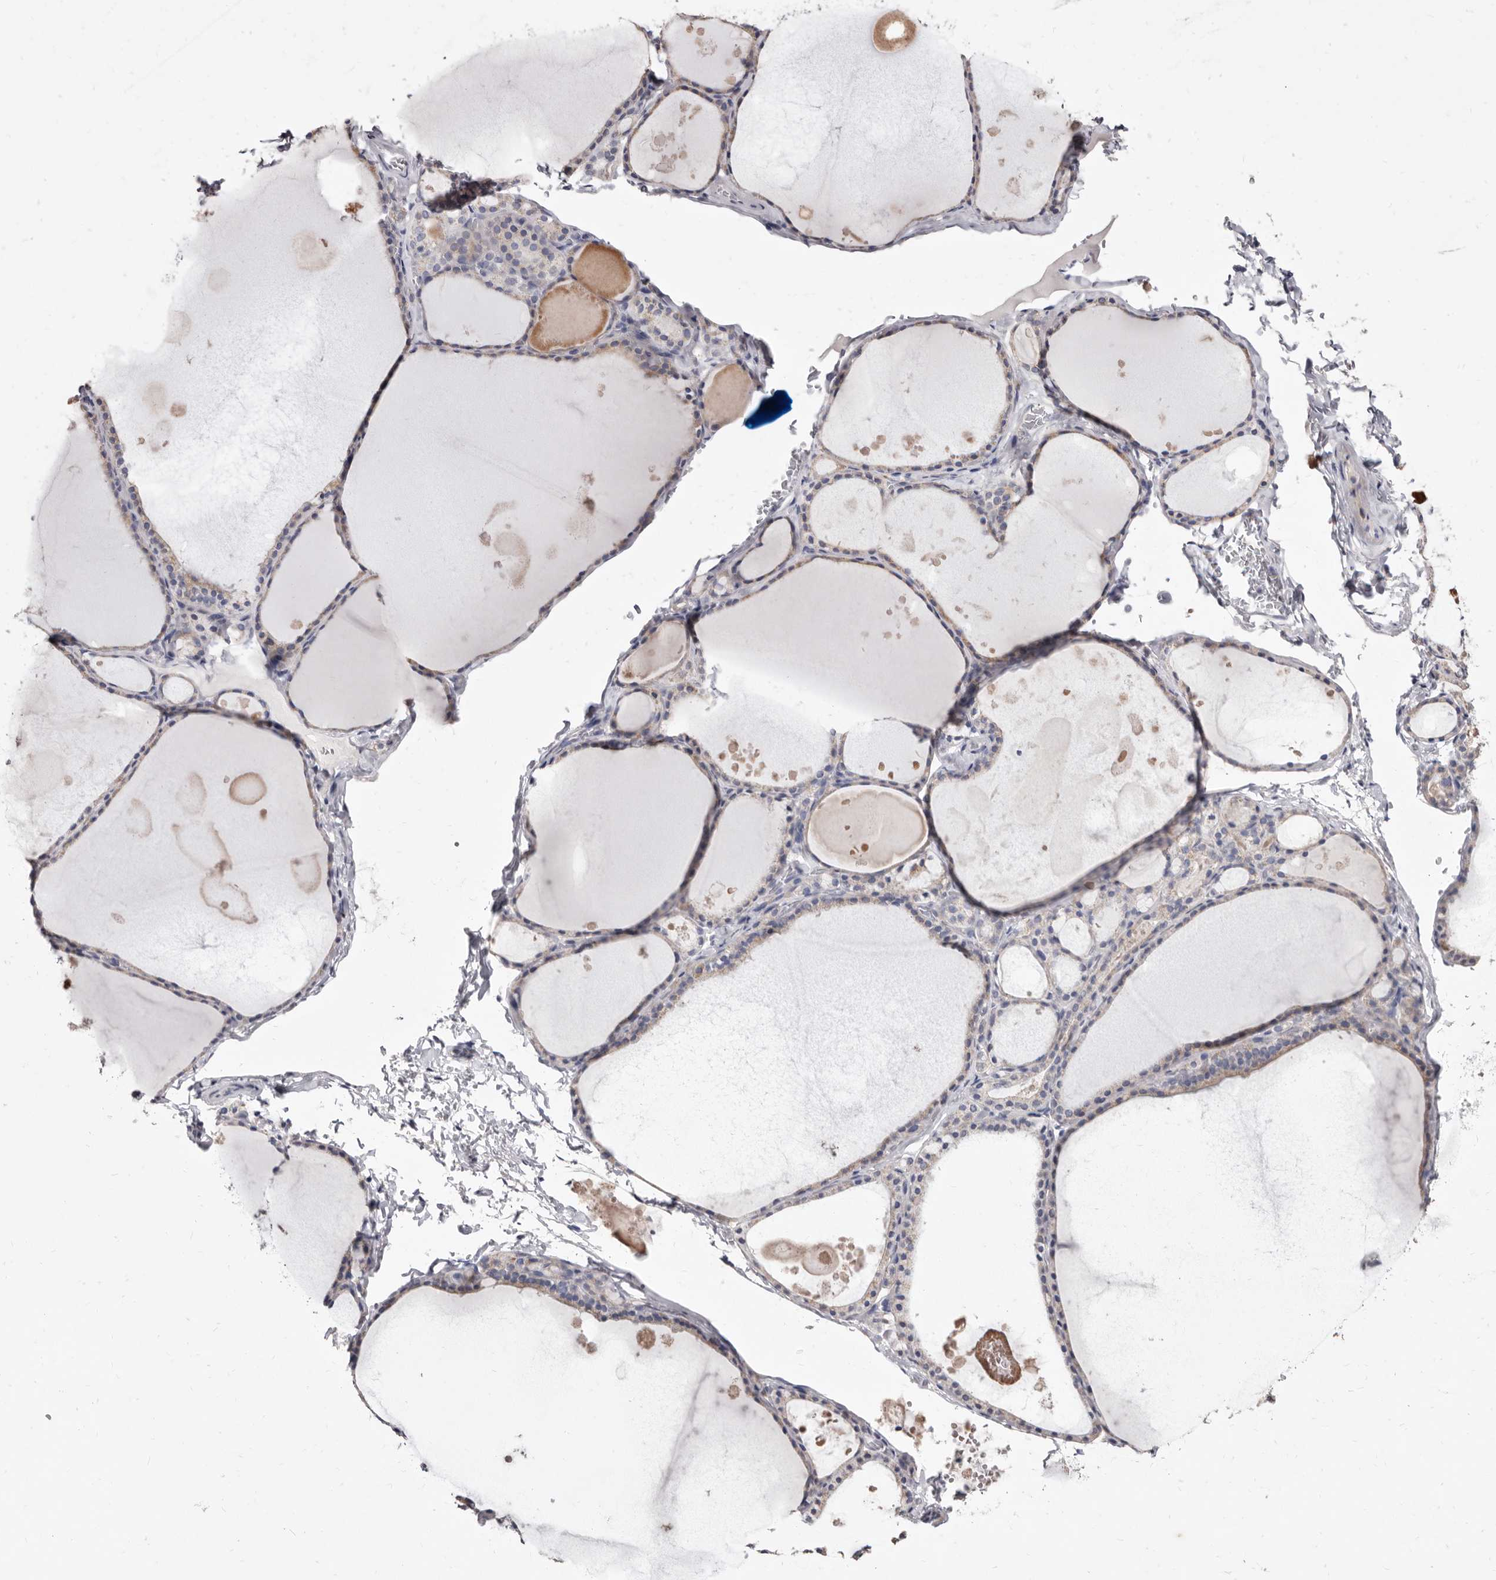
{"staining": {"intensity": "weak", "quantity": "25%-75%", "location": "cytoplasmic/membranous"}, "tissue": "thyroid gland", "cell_type": "Glandular cells", "image_type": "normal", "snomed": [{"axis": "morphology", "description": "Normal tissue, NOS"}, {"axis": "topography", "description": "Thyroid gland"}], "caption": "High-power microscopy captured an immunohistochemistry photomicrograph of unremarkable thyroid gland, revealing weak cytoplasmic/membranous staining in about 25%-75% of glandular cells.", "gene": "CYP2E1", "patient": {"sex": "male", "age": 56}}